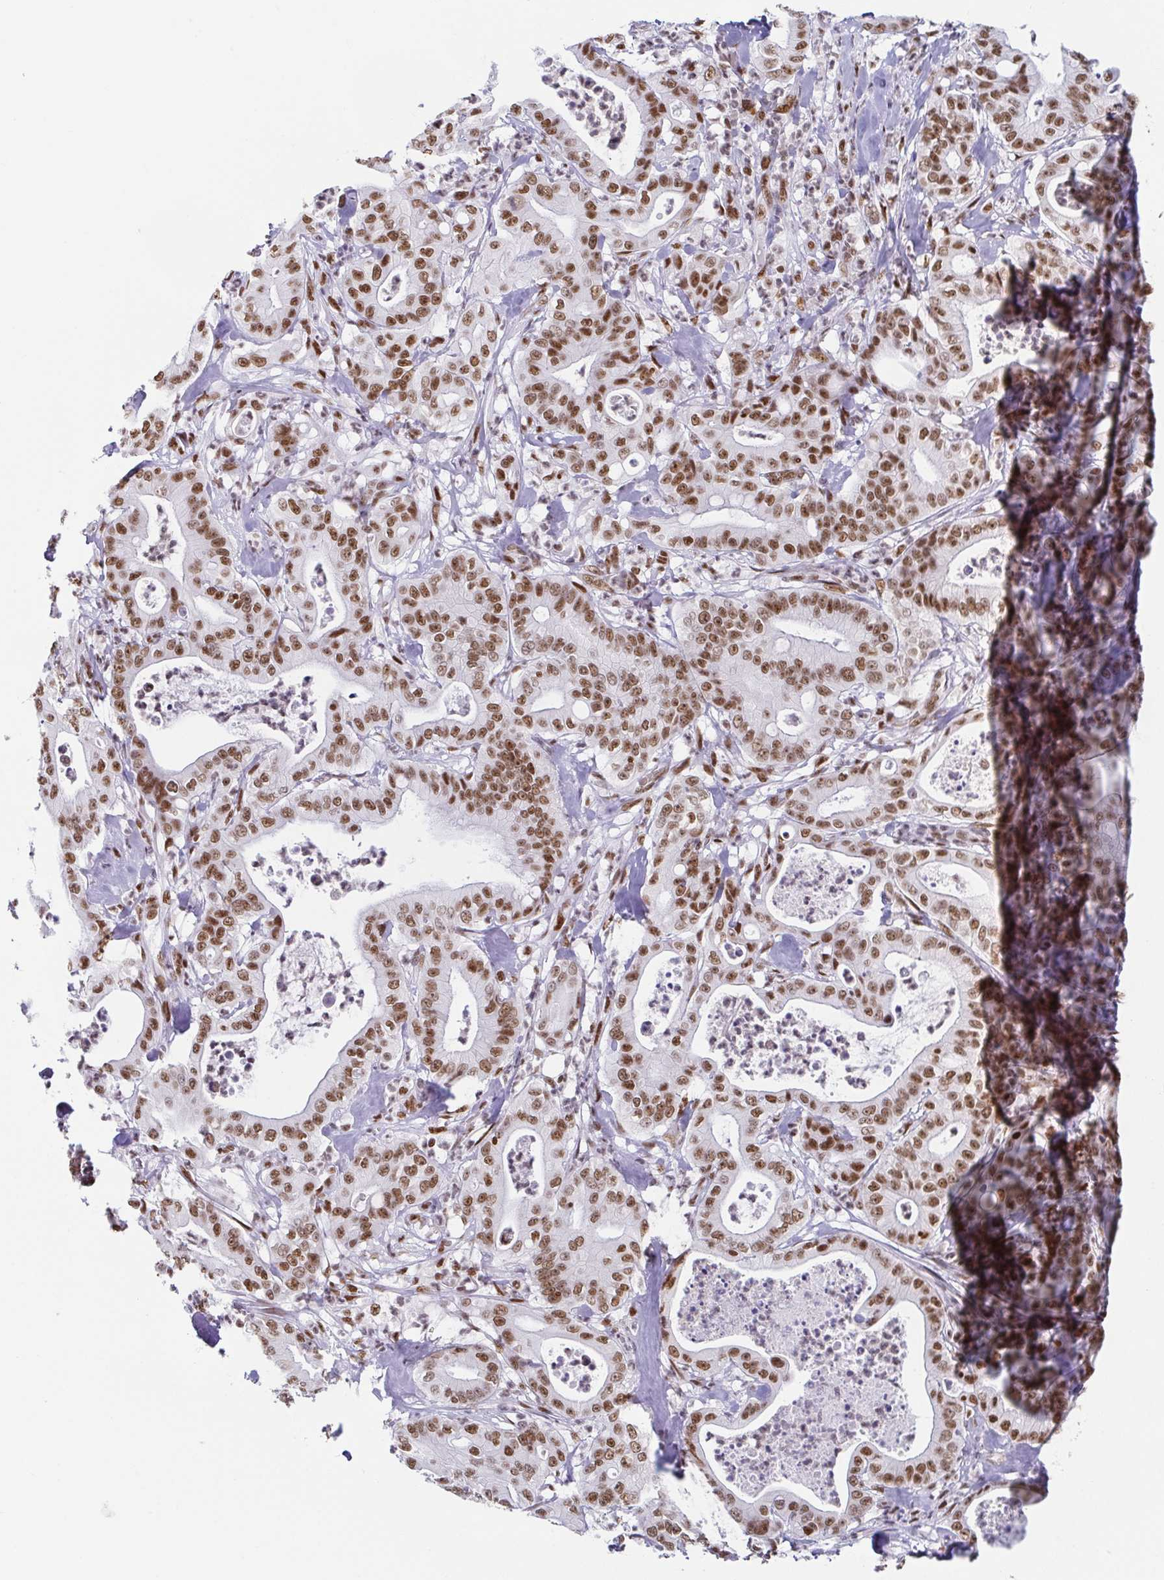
{"staining": {"intensity": "moderate", "quantity": ">75%", "location": "nuclear"}, "tissue": "pancreatic cancer", "cell_type": "Tumor cells", "image_type": "cancer", "snomed": [{"axis": "morphology", "description": "Adenocarcinoma, NOS"}, {"axis": "topography", "description": "Pancreas"}], "caption": "Immunohistochemical staining of adenocarcinoma (pancreatic) exhibits medium levels of moderate nuclear protein staining in about >75% of tumor cells. (brown staining indicates protein expression, while blue staining denotes nuclei).", "gene": "EWSR1", "patient": {"sex": "male", "age": 71}}